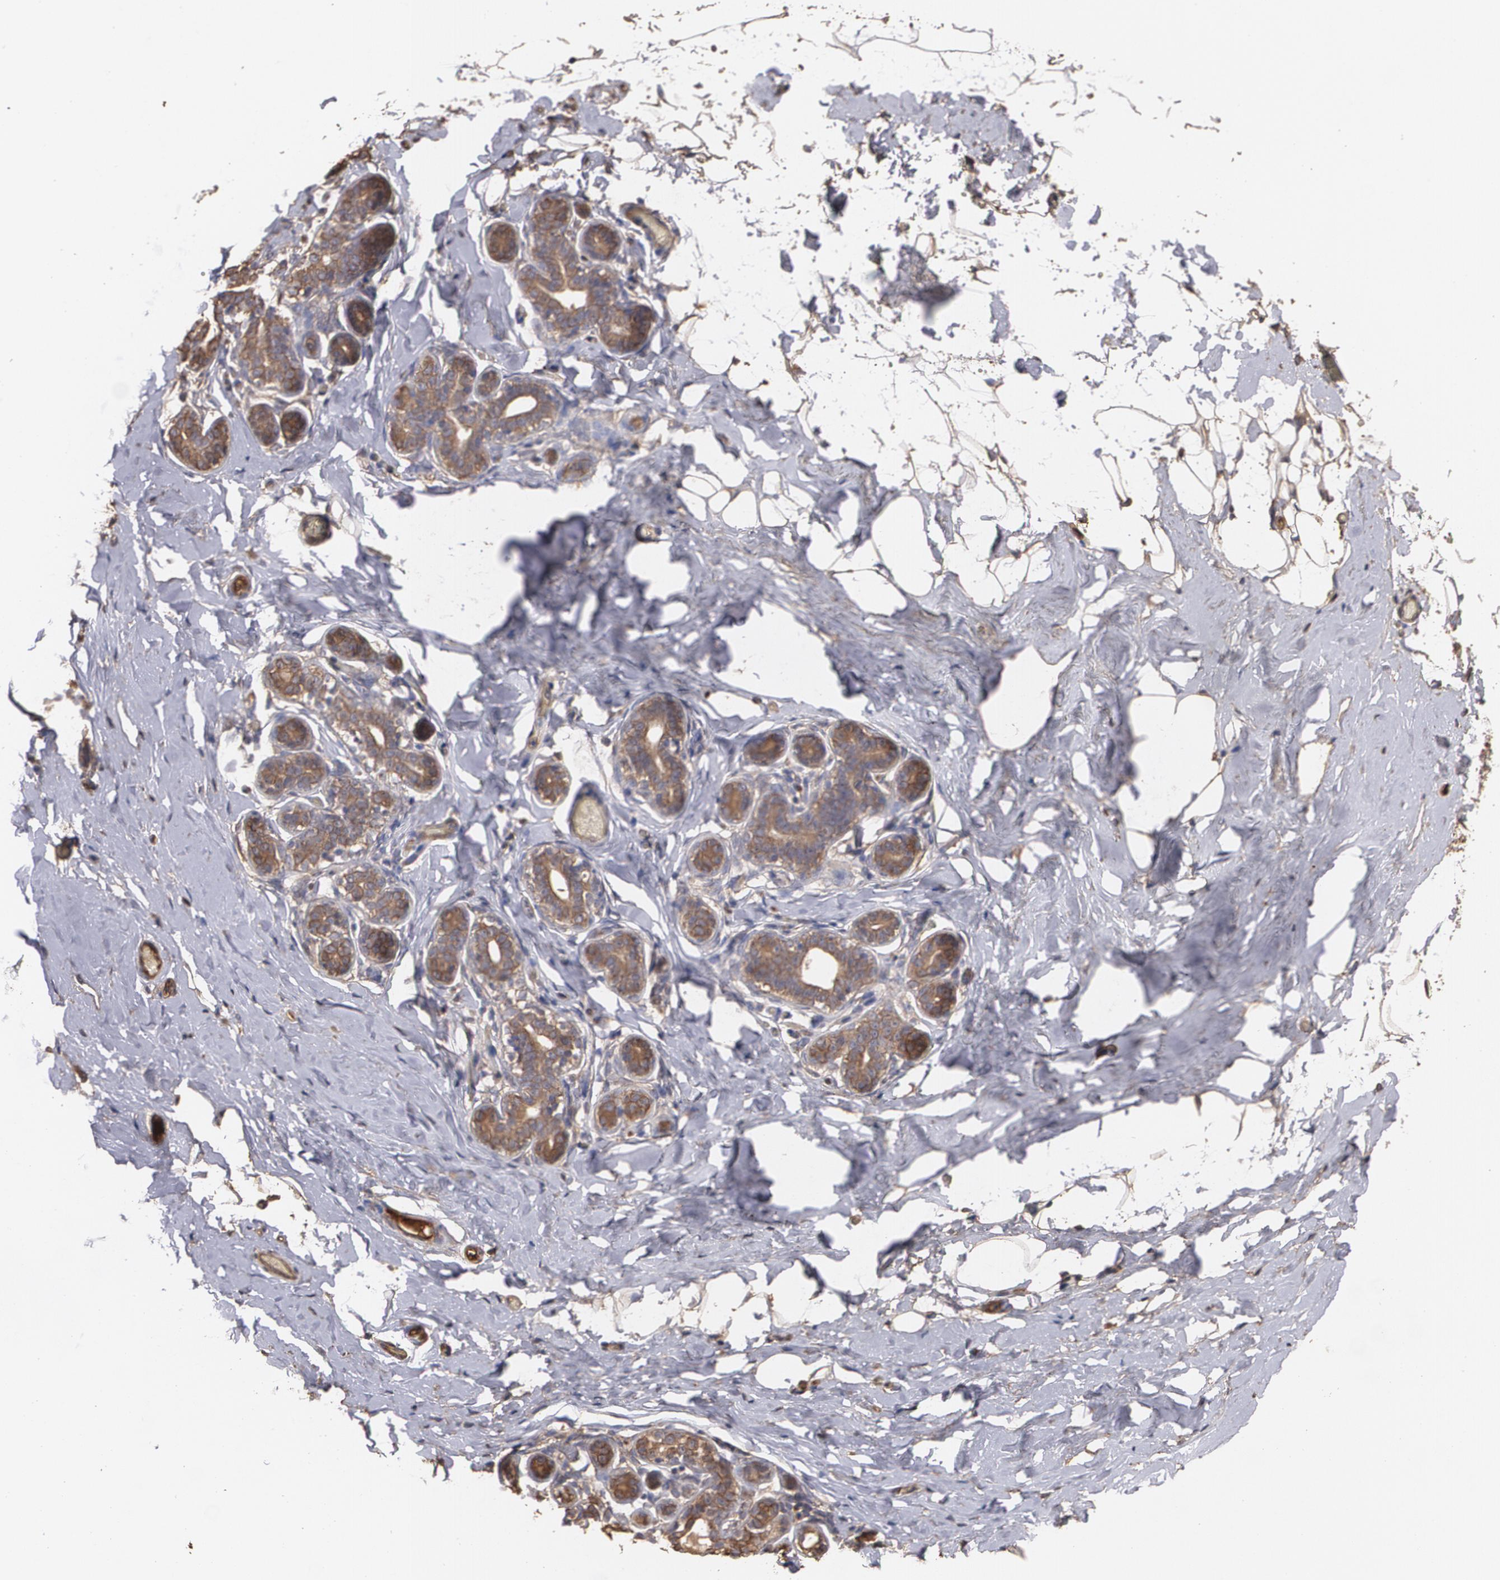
{"staining": {"intensity": "weak", "quantity": ">75%", "location": "cytoplasmic/membranous"}, "tissue": "breast", "cell_type": "Adipocytes", "image_type": "normal", "snomed": [{"axis": "morphology", "description": "Normal tissue, NOS"}, {"axis": "topography", "description": "Breast"}, {"axis": "topography", "description": "Soft tissue"}], "caption": "Immunohistochemical staining of unremarkable breast demonstrates low levels of weak cytoplasmic/membranous positivity in approximately >75% of adipocytes. Using DAB (brown) and hematoxylin (blue) stains, captured at high magnification using brightfield microscopy.", "gene": "PON1", "patient": {"sex": "female", "age": 75}}